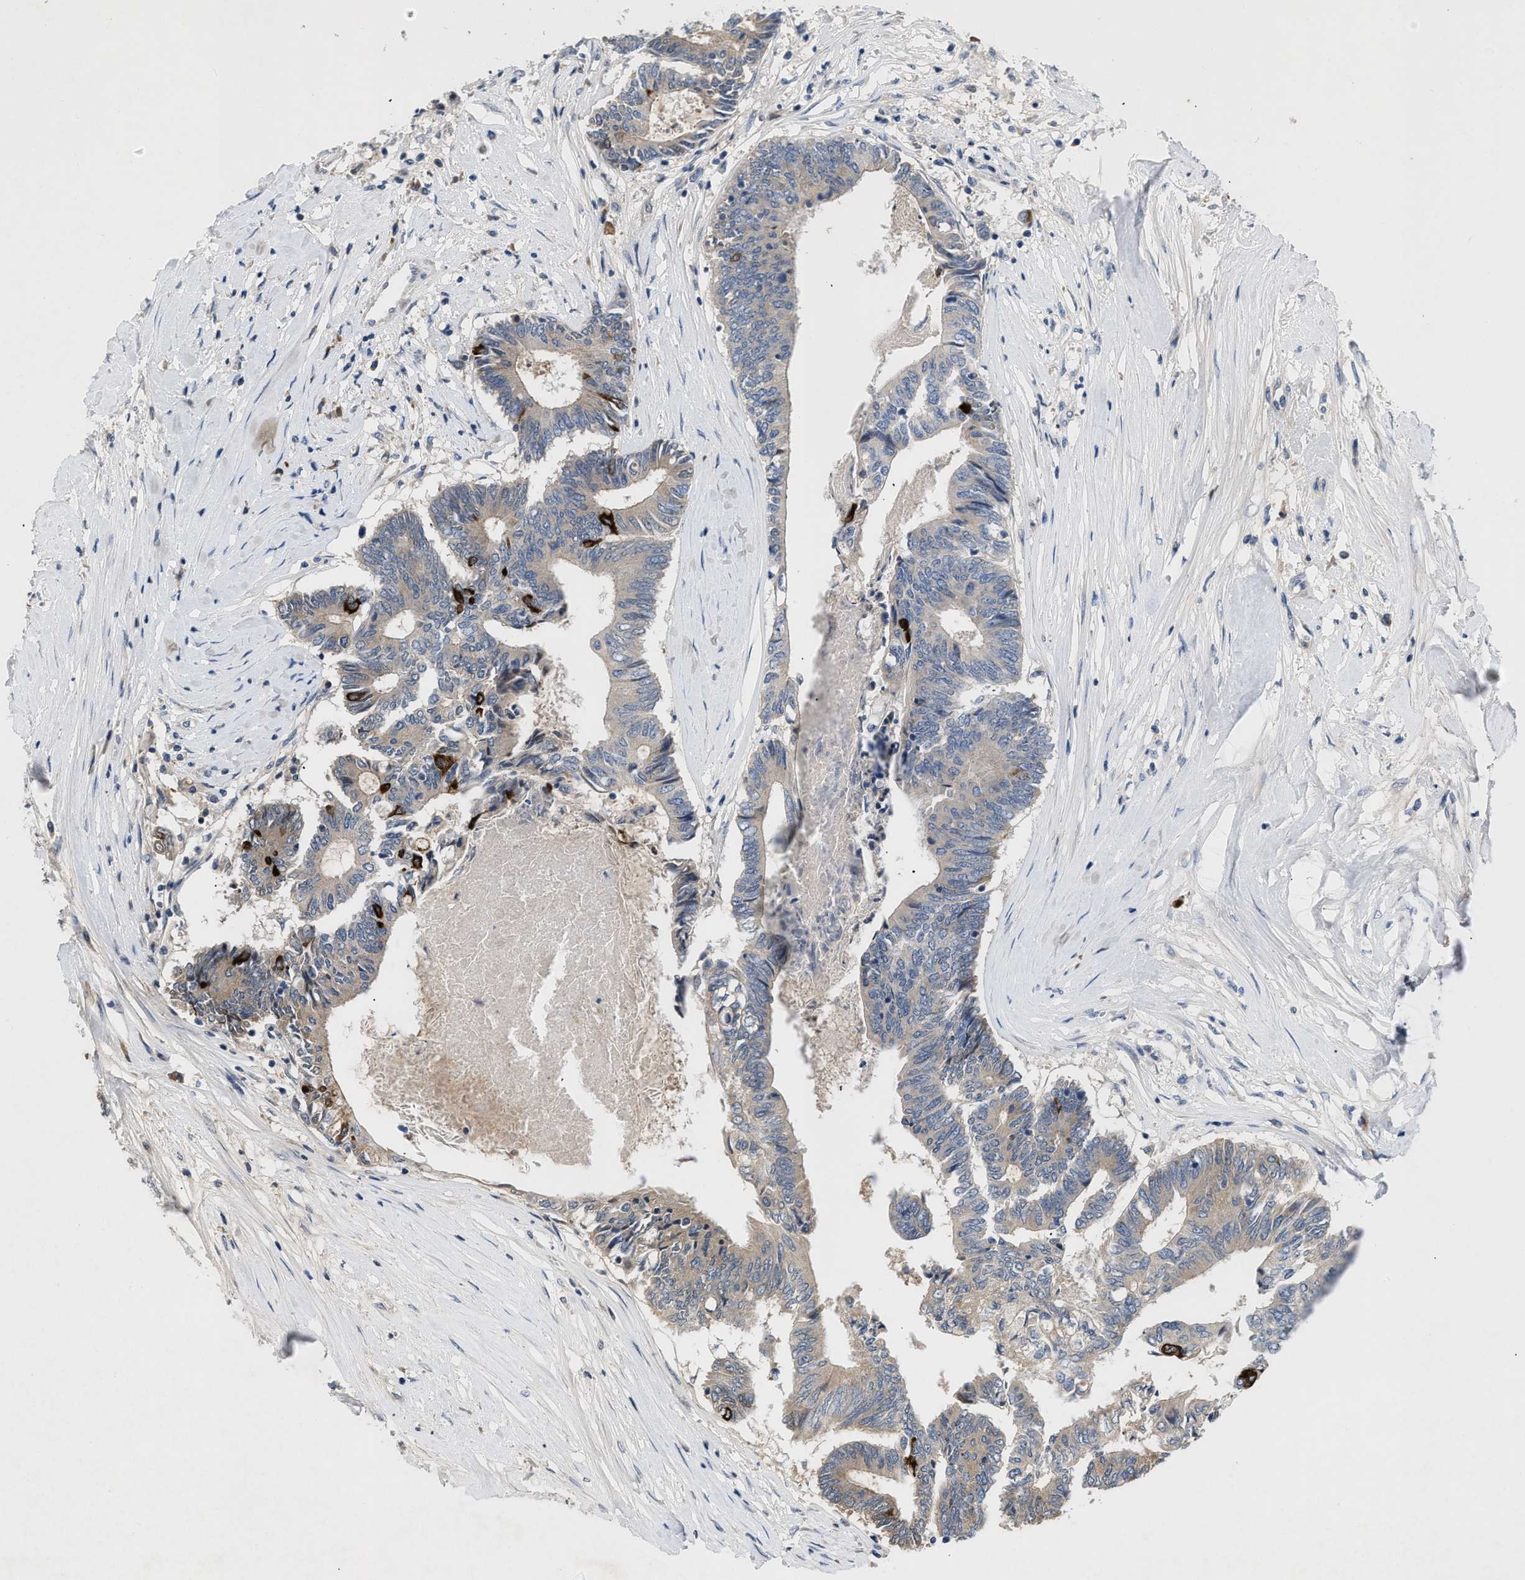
{"staining": {"intensity": "strong", "quantity": "<25%", "location": "cytoplasmic/membranous"}, "tissue": "colorectal cancer", "cell_type": "Tumor cells", "image_type": "cancer", "snomed": [{"axis": "morphology", "description": "Adenocarcinoma, NOS"}, {"axis": "topography", "description": "Rectum"}], "caption": "High-magnification brightfield microscopy of colorectal cancer (adenocarcinoma) stained with DAB (brown) and counterstained with hematoxylin (blue). tumor cells exhibit strong cytoplasmic/membranous staining is appreciated in approximately<25% of cells. The staining is performed using DAB (3,3'-diaminobenzidine) brown chromogen to label protein expression. The nuclei are counter-stained blue using hematoxylin.", "gene": "VPS4A", "patient": {"sex": "male", "age": 63}}